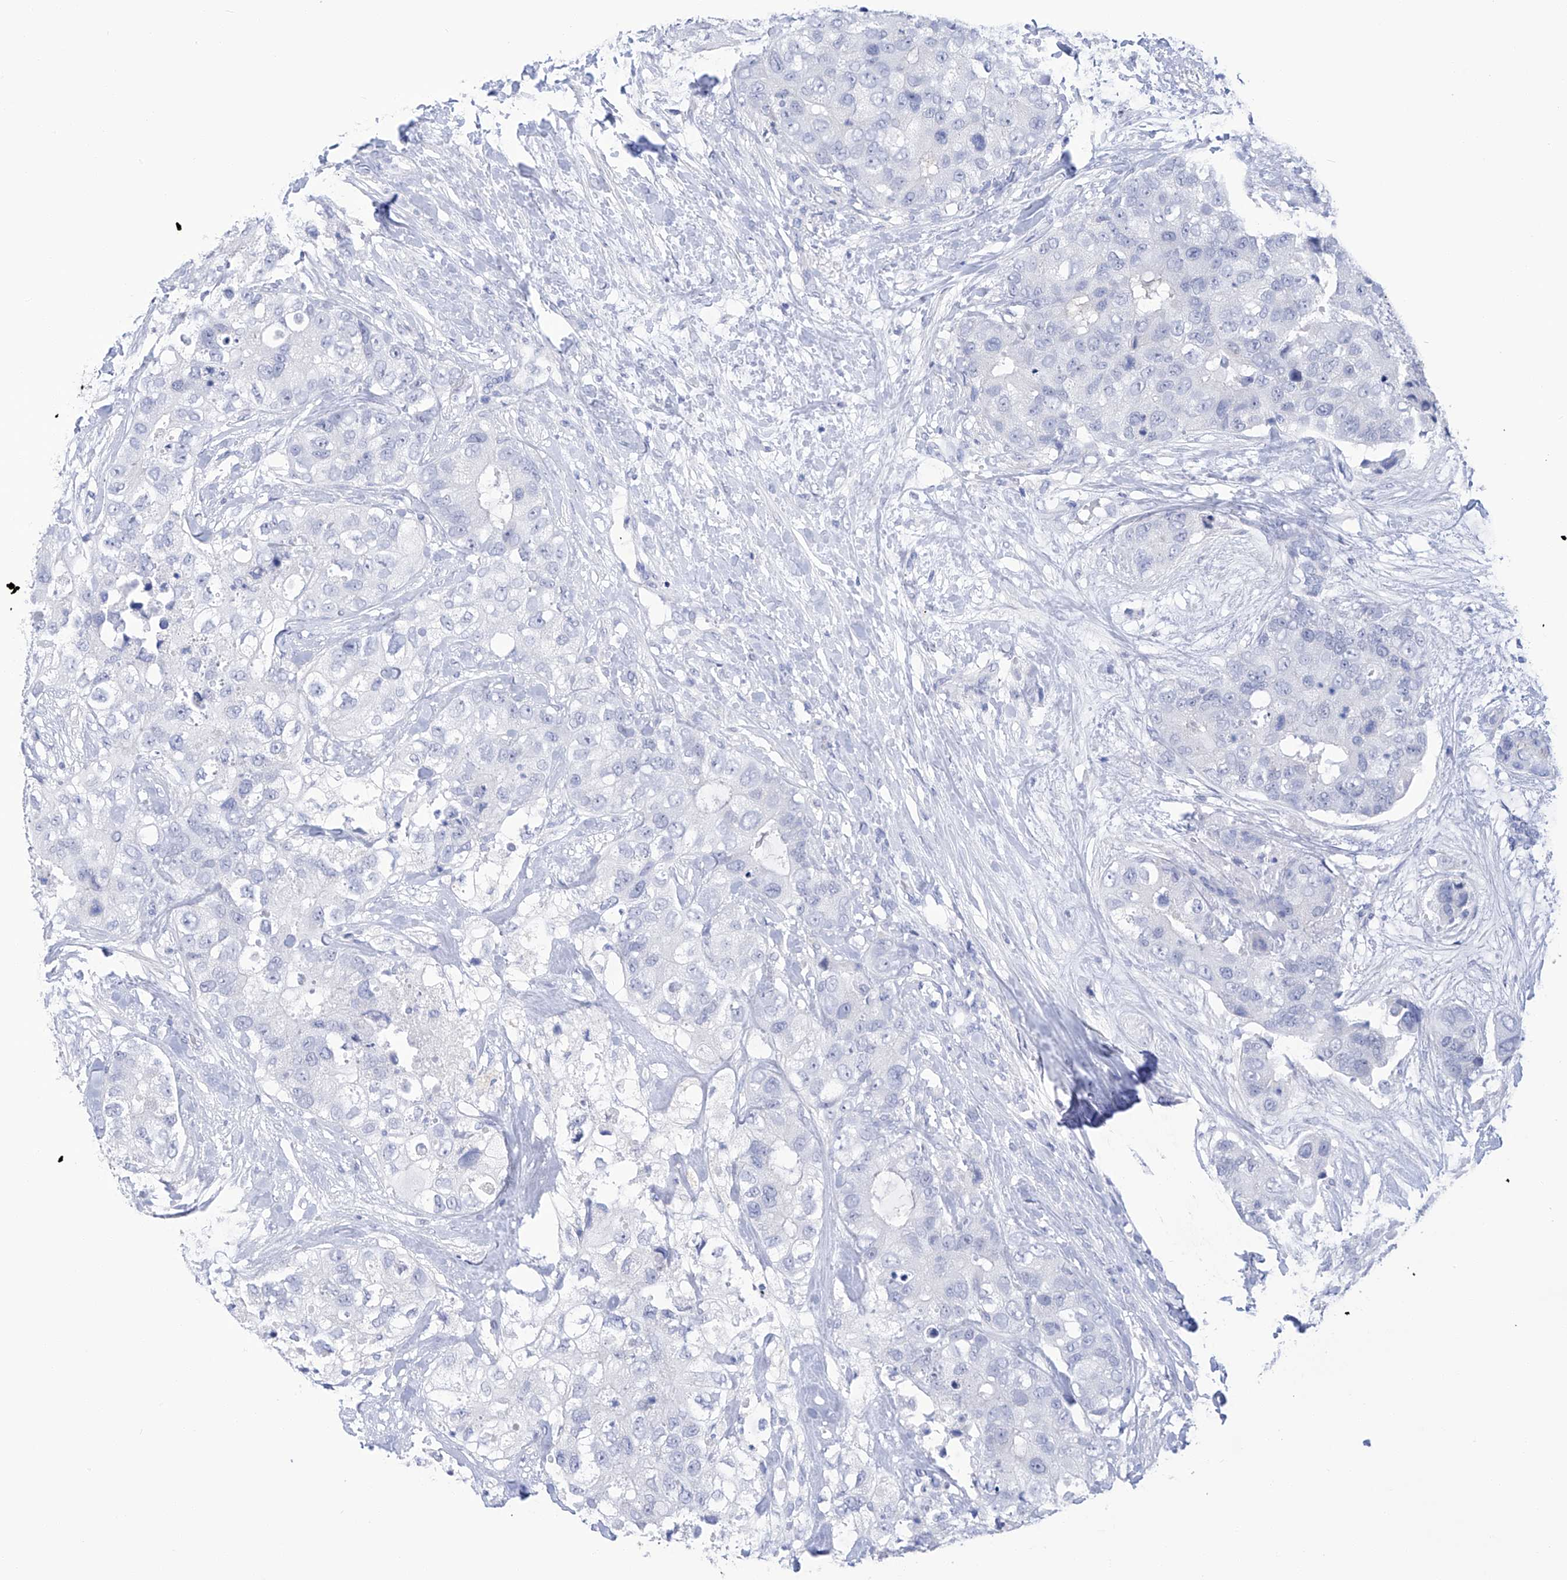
{"staining": {"intensity": "negative", "quantity": "none", "location": "none"}, "tissue": "breast cancer", "cell_type": "Tumor cells", "image_type": "cancer", "snomed": [{"axis": "morphology", "description": "Duct carcinoma"}, {"axis": "topography", "description": "Breast"}], "caption": "A high-resolution histopathology image shows IHC staining of invasive ductal carcinoma (breast), which displays no significant expression in tumor cells. (DAB immunohistochemistry with hematoxylin counter stain).", "gene": "FLG", "patient": {"sex": "female", "age": 62}}